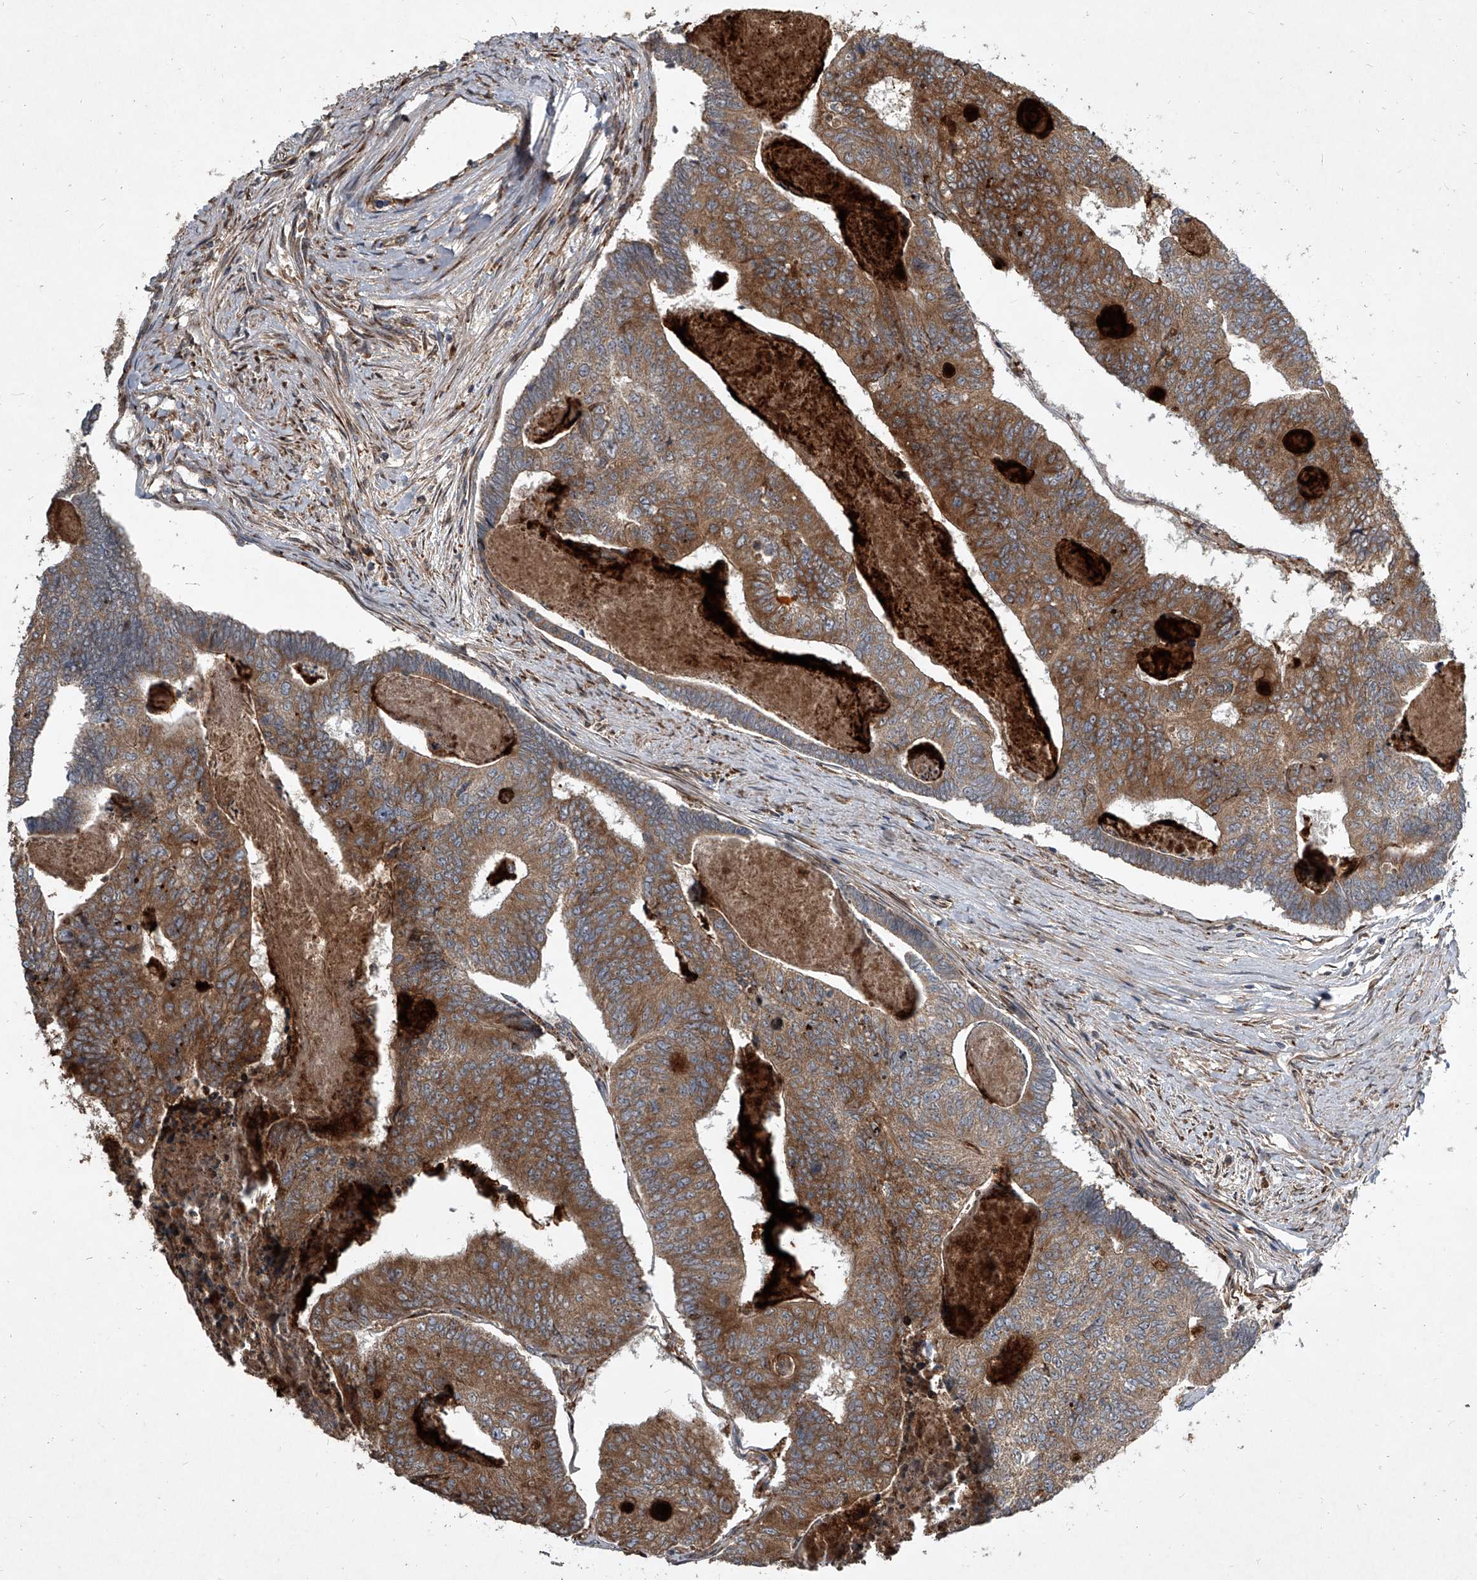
{"staining": {"intensity": "moderate", "quantity": ">75%", "location": "cytoplasmic/membranous"}, "tissue": "colorectal cancer", "cell_type": "Tumor cells", "image_type": "cancer", "snomed": [{"axis": "morphology", "description": "Adenocarcinoma, NOS"}, {"axis": "topography", "description": "Colon"}], "caption": "Protein staining of colorectal cancer tissue shows moderate cytoplasmic/membranous staining in approximately >75% of tumor cells. The staining was performed using DAB, with brown indicating positive protein expression. Nuclei are stained blue with hematoxylin.", "gene": "EVA1C", "patient": {"sex": "female", "age": 67}}